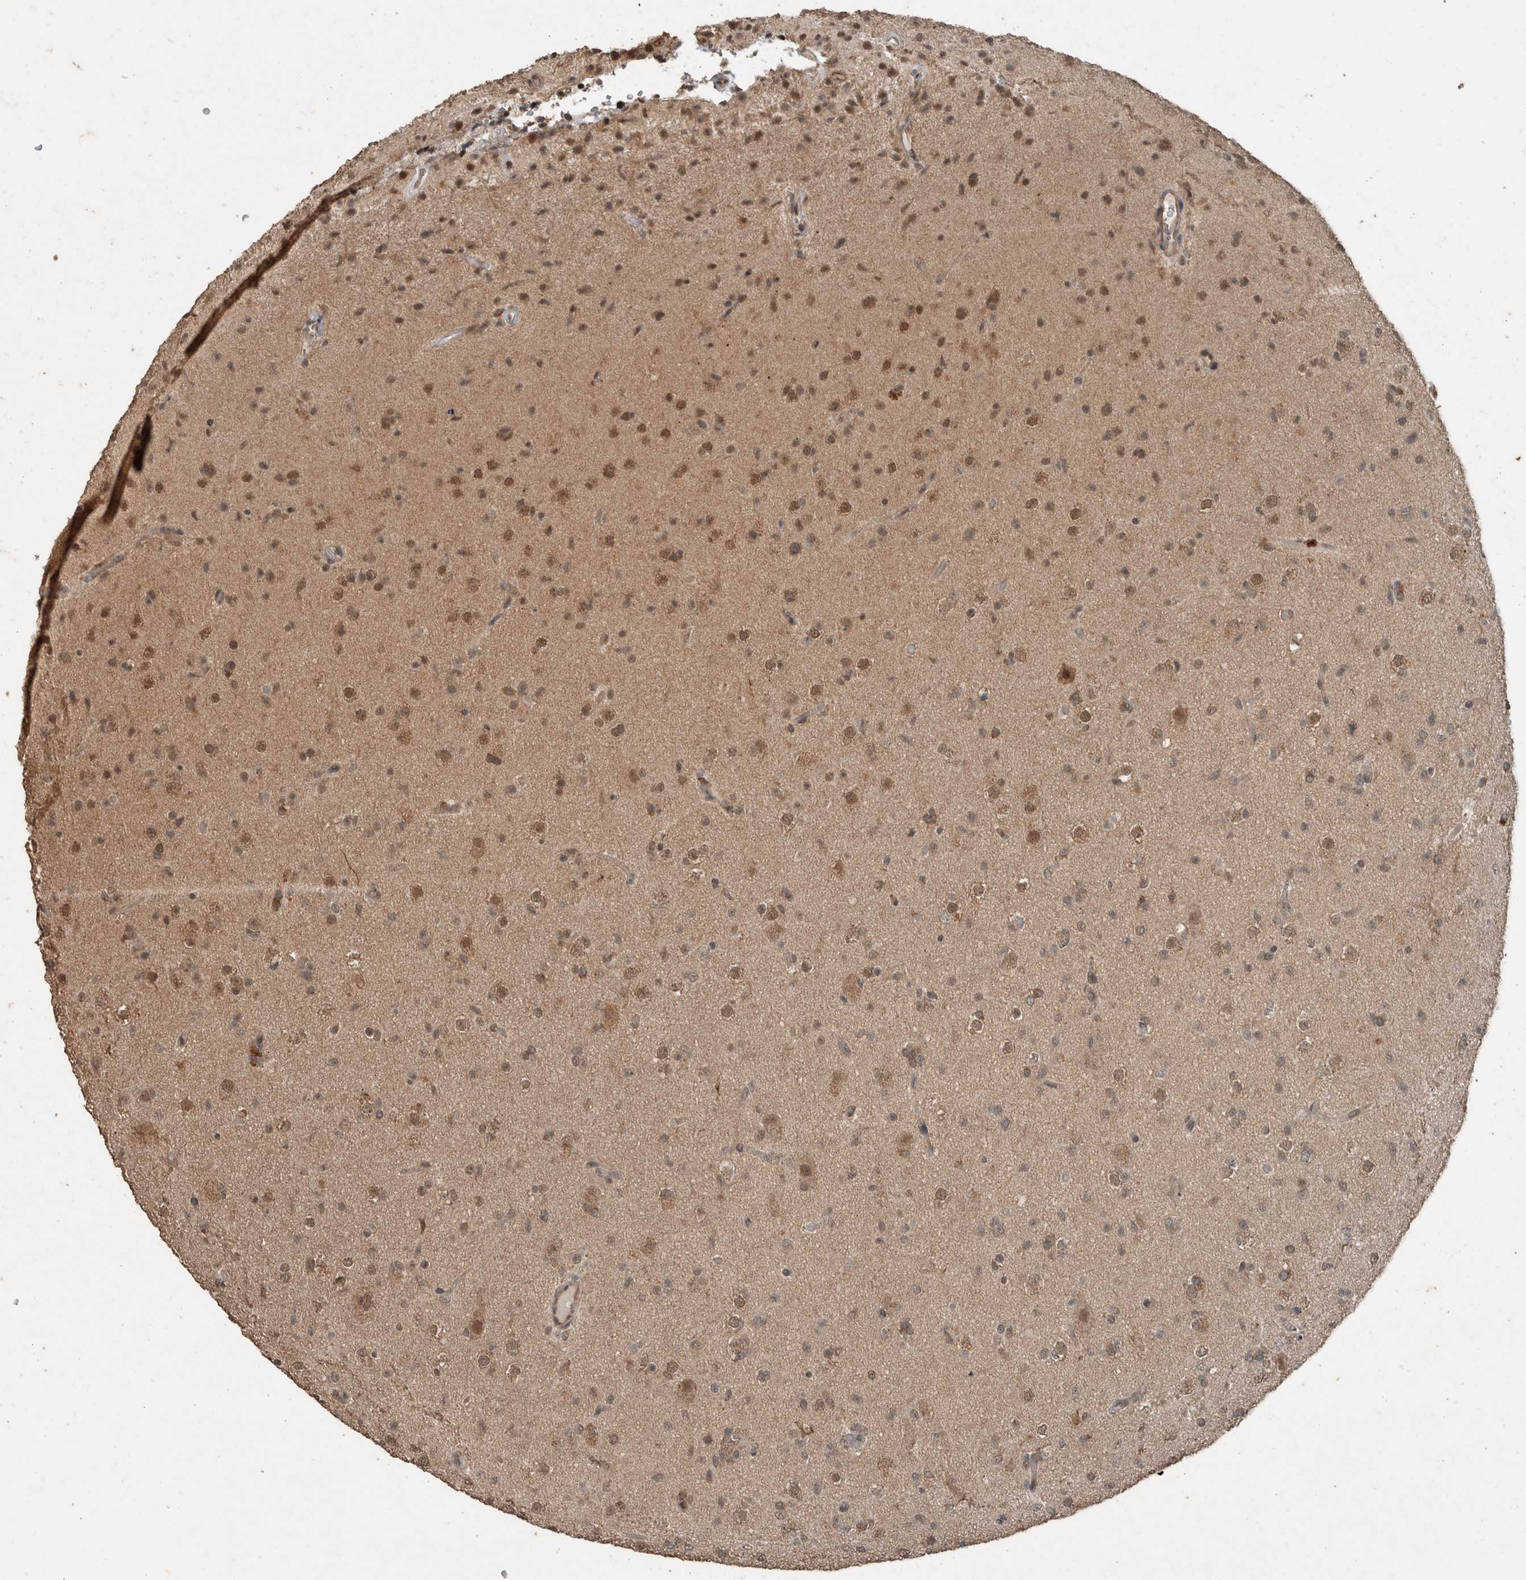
{"staining": {"intensity": "weak", "quantity": ">75%", "location": "cytoplasmic/membranous,nuclear"}, "tissue": "glioma", "cell_type": "Tumor cells", "image_type": "cancer", "snomed": [{"axis": "morphology", "description": "Glioma, malignant, Low grade"}, {"axis": "topography", "description": "Brain"}], "caption": "Protein staining displays weak cytoplasmic/membranous and nuclear positivity in about >75% of tumor cells in malignant glioma (low-grade).", "gene": "MYO1E", "patient": {"sex": "male", "age": 65}}